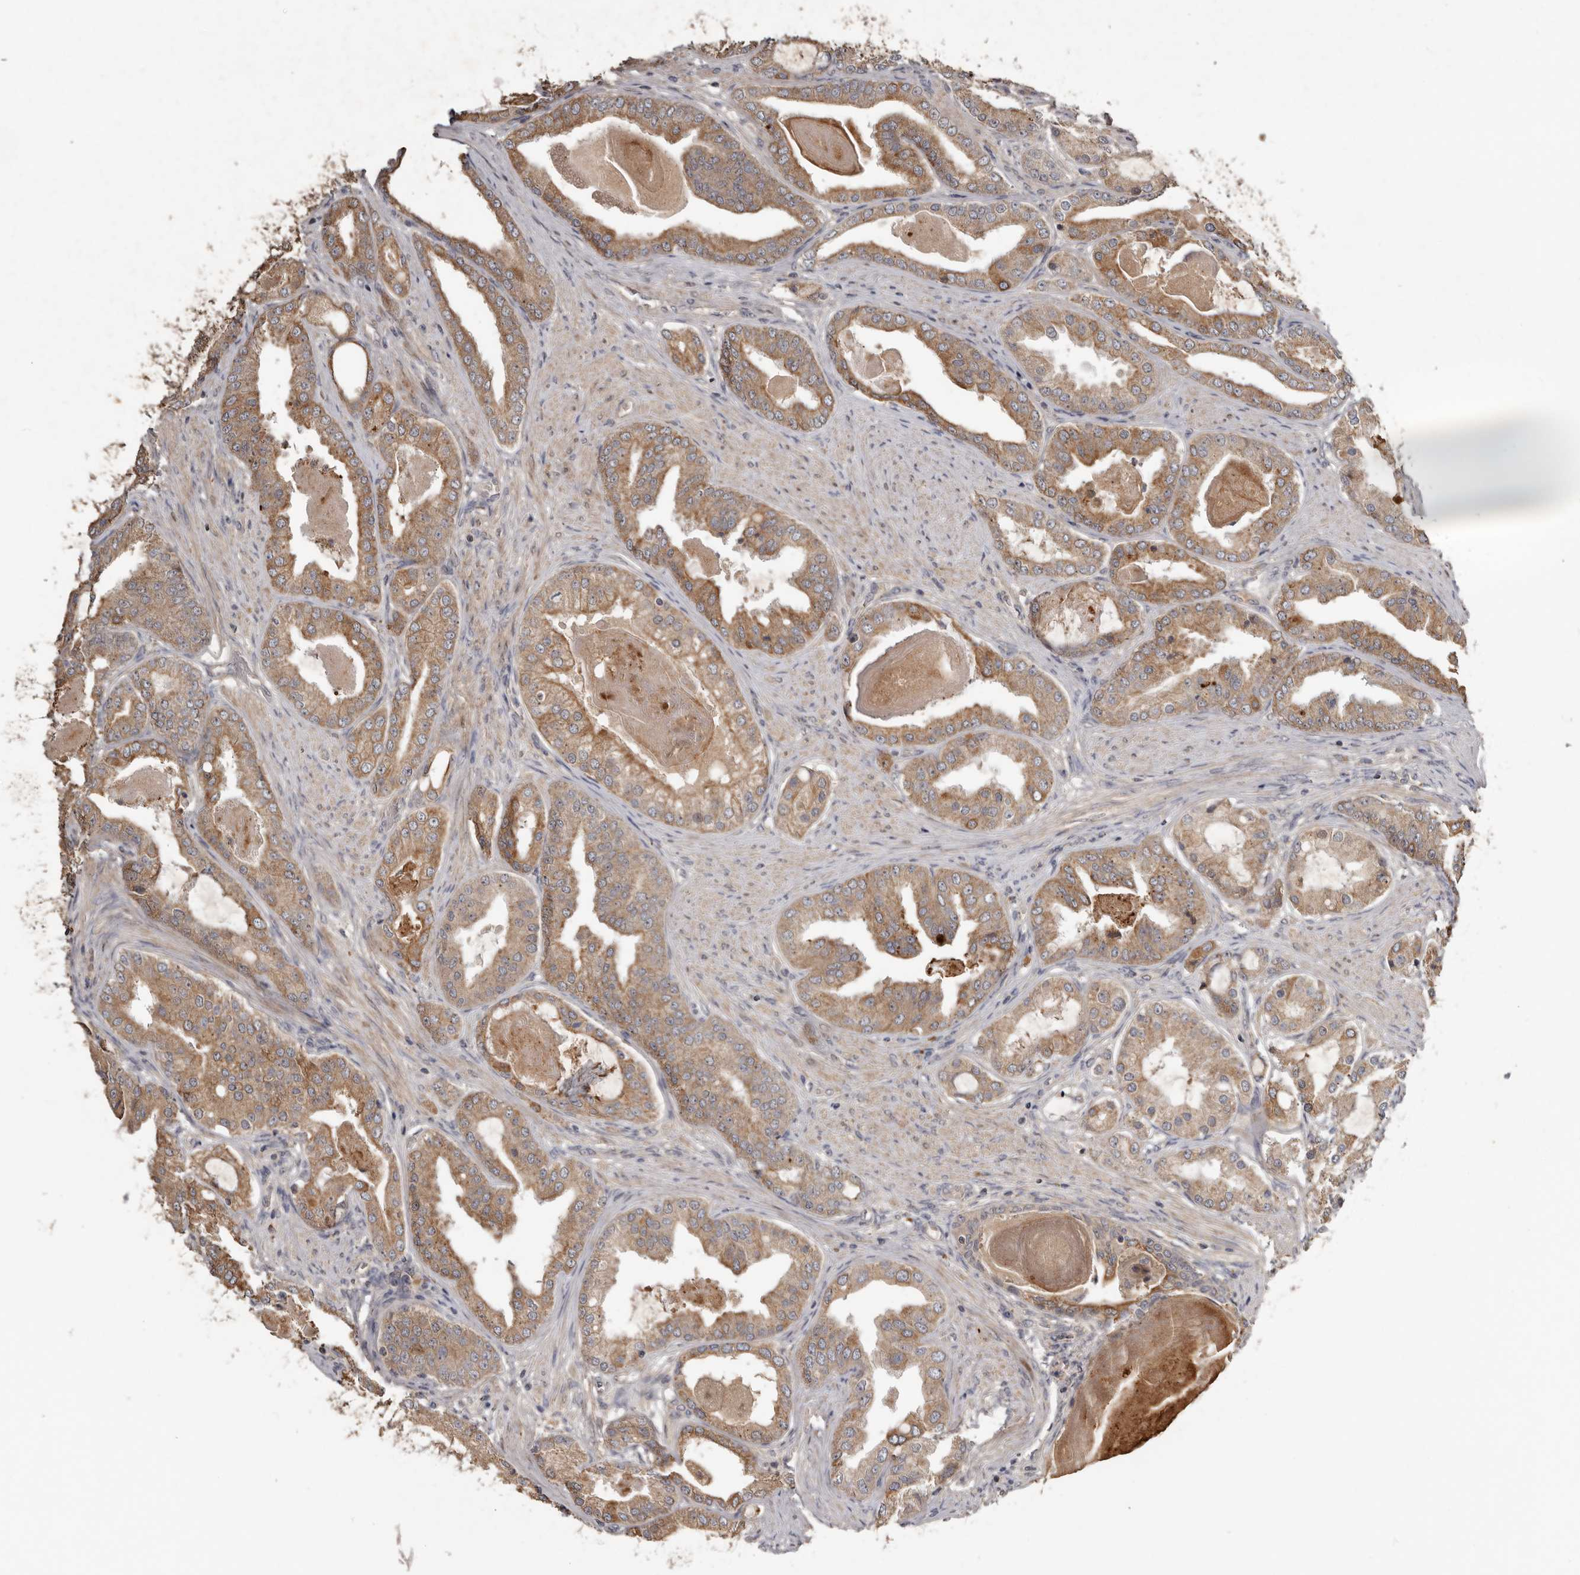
{"staining": {"intensity": "moderate", "quantity": ">75%", "location": "cytoplasmic/membranous"}, "tissue": "prostate cancer", "cell_type": "Tumor cells", "image_type": "cancer", "snomed": [{"axis": "morphology", "description": "Adenocarcinoma, High grade"}, {"axis": "topography", "description": "Prostate"}], "caption": "Moderate cytoplasmic/membranous staining for a protein is identified in approximately >75% of tumor cells of prostate cancer using immunohistochemistry (IHC).", "gene": "NMUR1", "patient": {"sex": "male", "age": 60}}